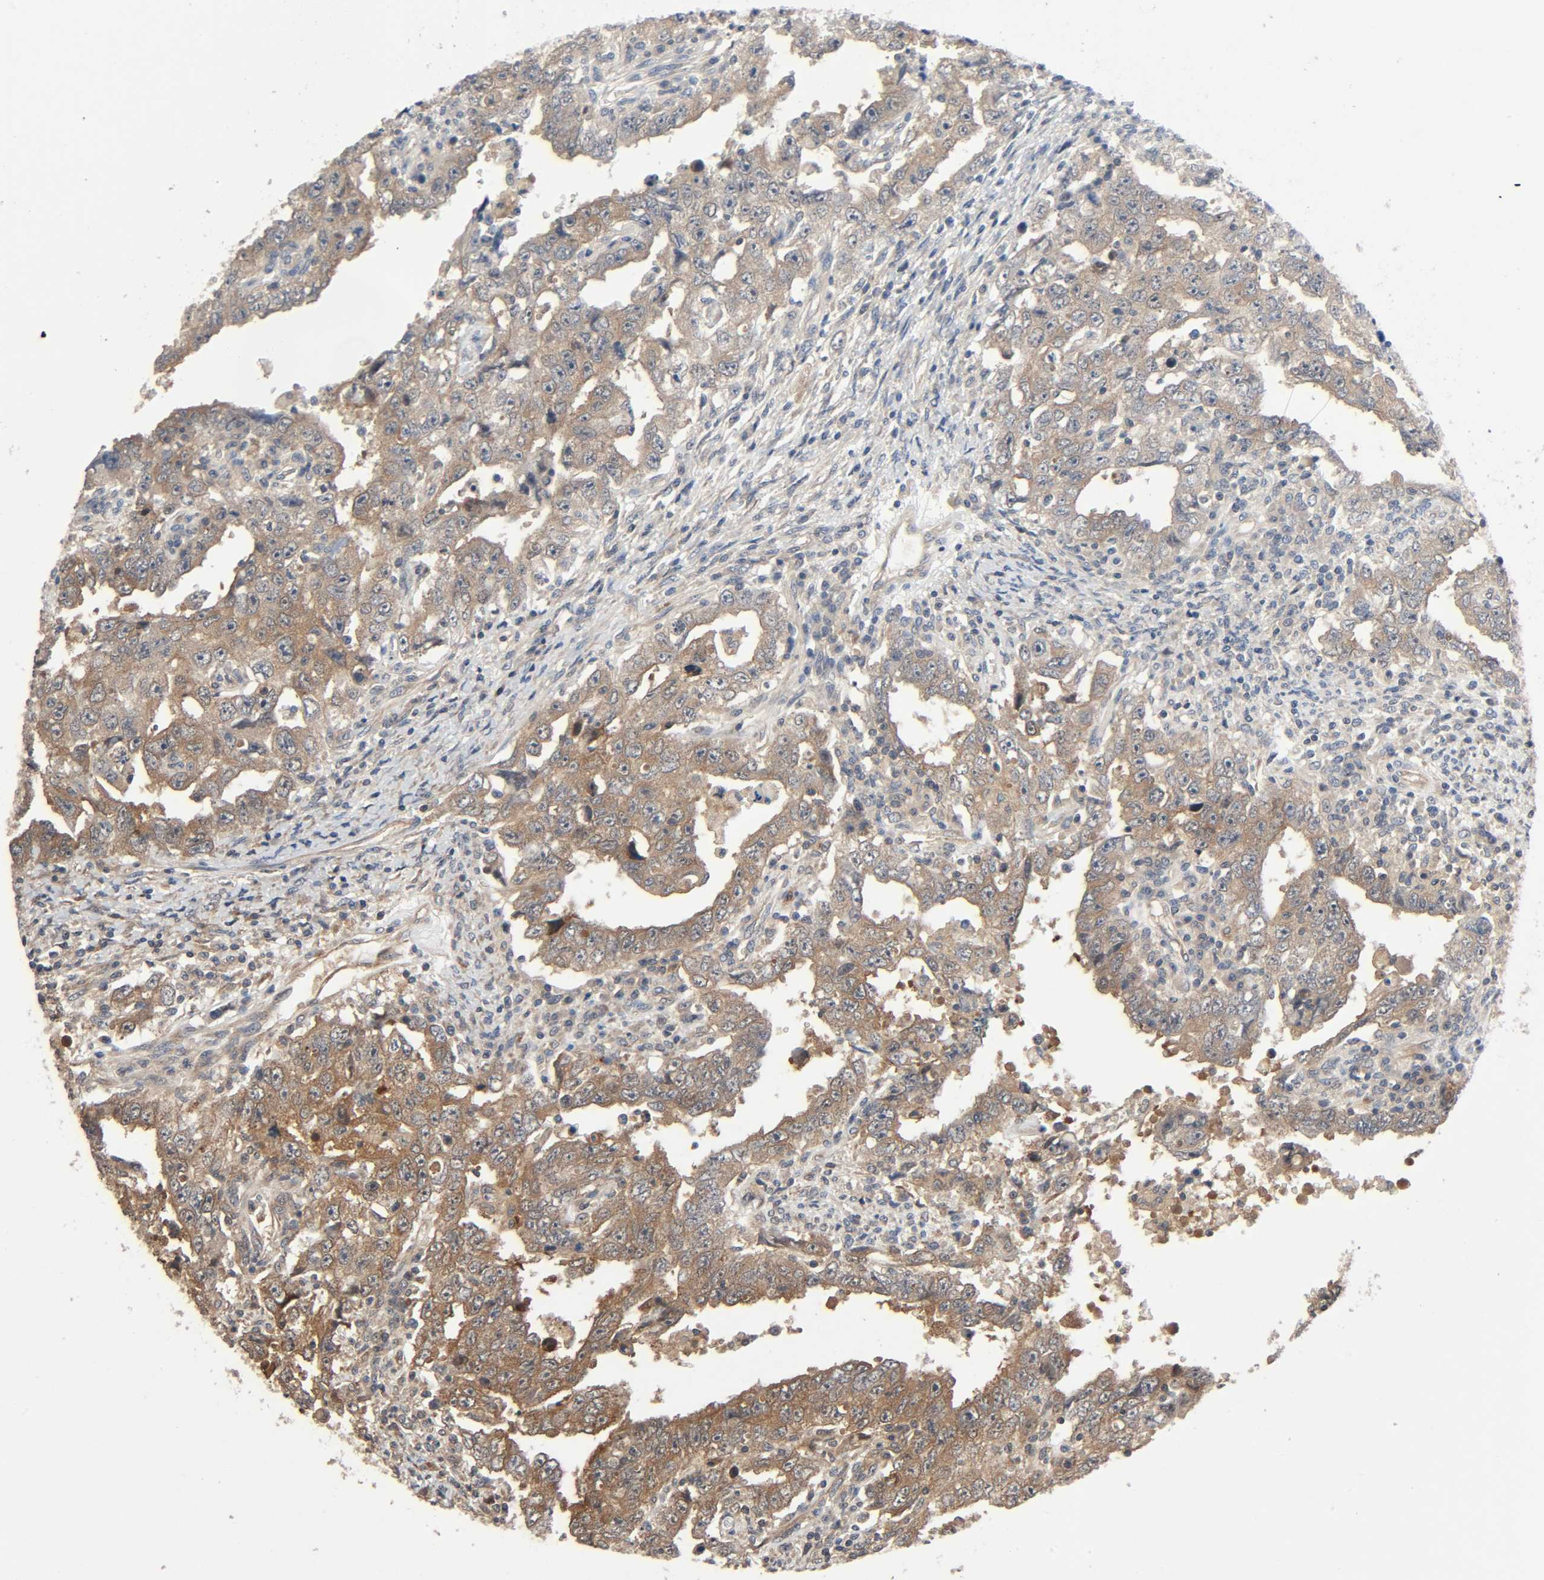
{"staining": {"intensity": "moderate", "quantity": ">75%", "location": "cytoplasmic/membranous"}, "tissue": "testis cancer", "cell_type": "Tumor cells", "image_type": "cancer", "snomed": [{"axis": "morphology", "description": "Carcinoma, Embryonal, NOS"}, {"axis": "topography", "description": "Testis"}], "caption": "Immunohistochemical staining of human testis cancer displays medium levels of moderate cytoplasmic/membranous expression in approximately >75% of tumor cells. Immunohistochemistry (ihc) stains the protein of interest in brown and the nuclei are stained blue.", "gene": "PPP2R1B", "patient": {"sex": "male", "age": 26}}